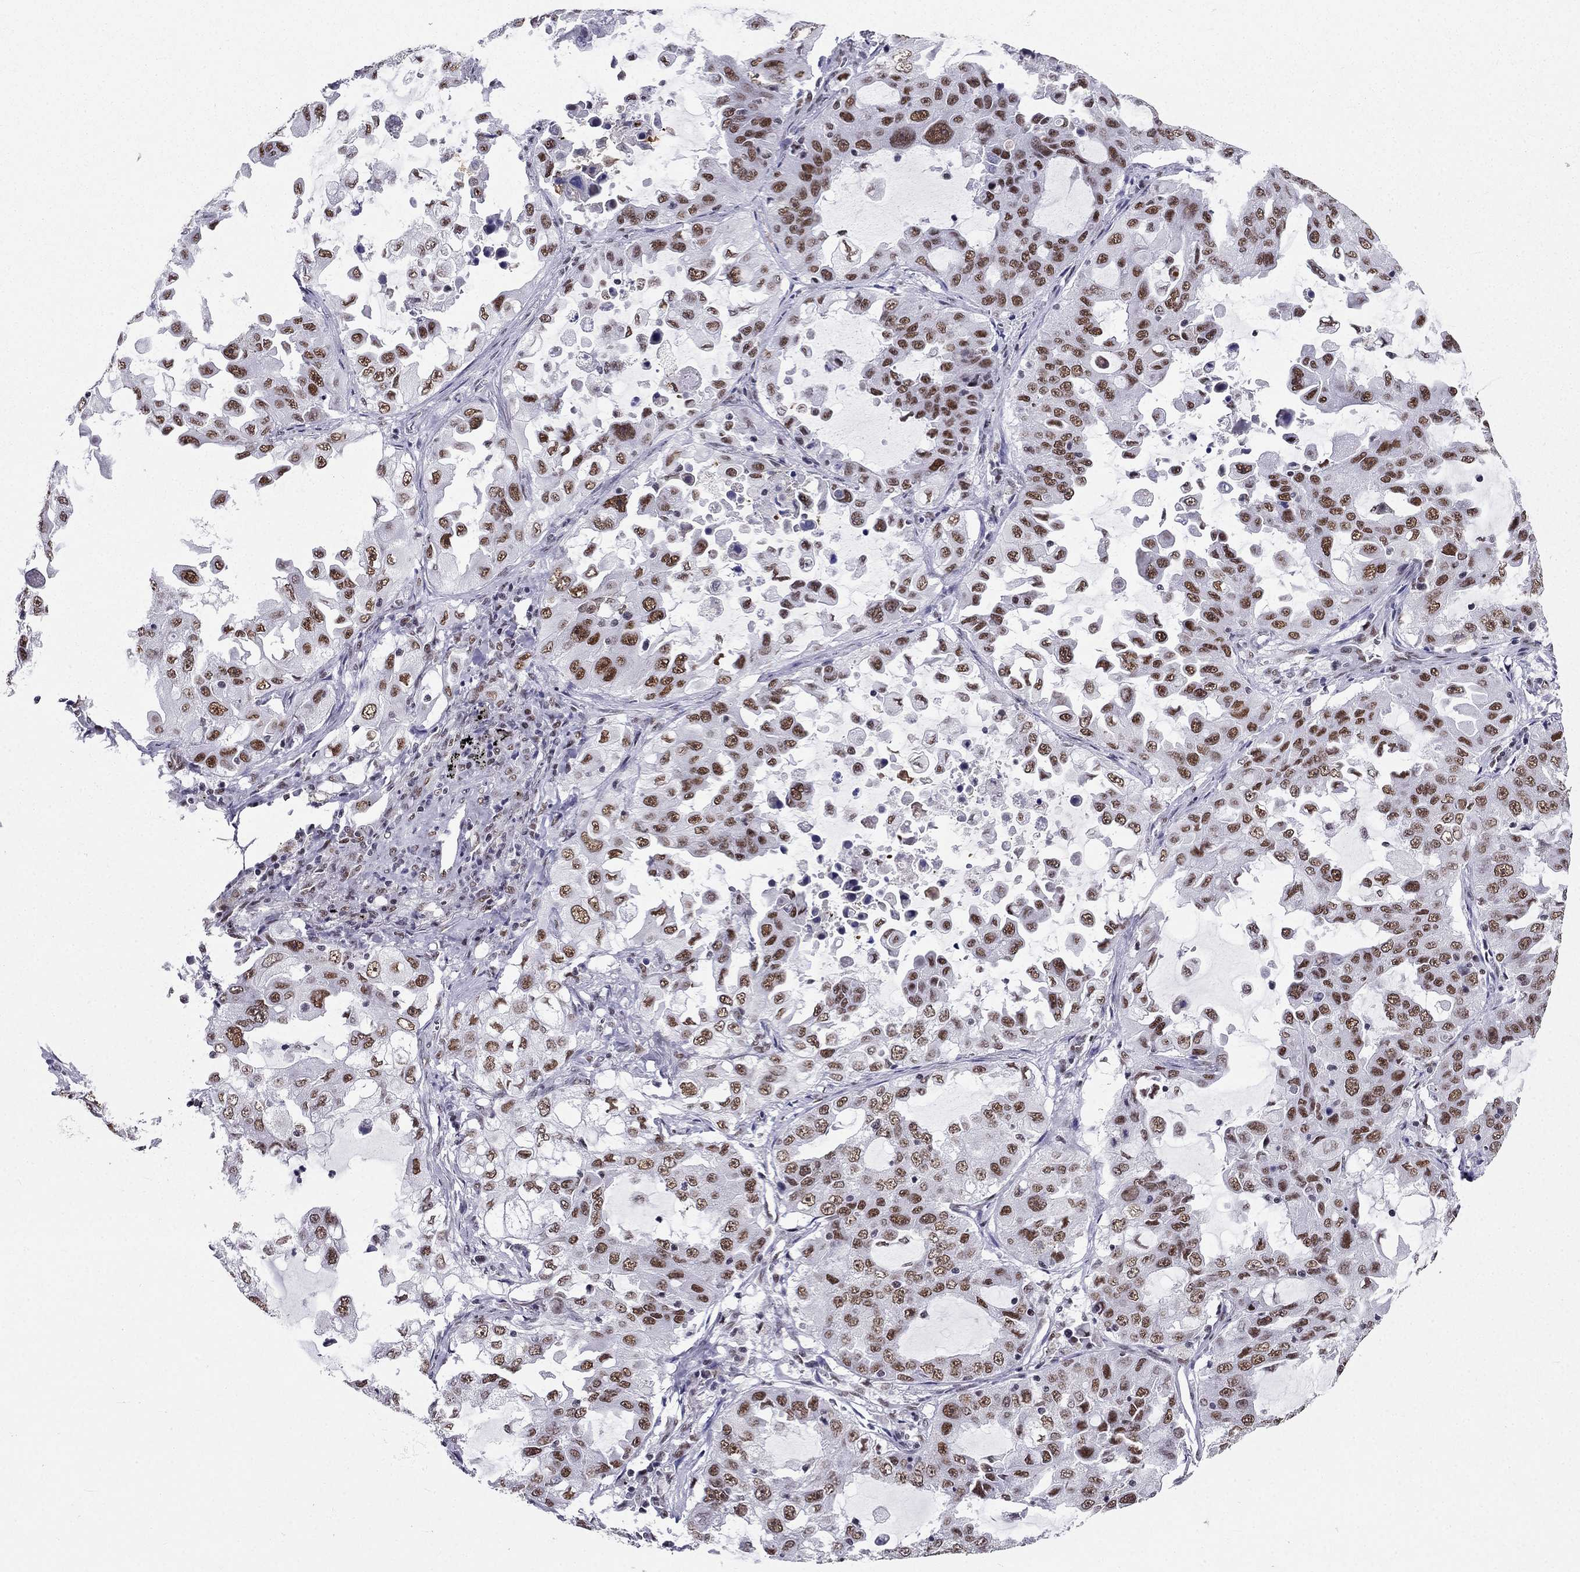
{"staining": {"intensity": "moderate", "quantity": ">75%", "location": "nuclear"}, "tissue": "lung cancer", "cell_type": "Tumor cells", "image_type": "cancer", "snomed": [{"axis": "morphology", "description": "Adenocarcinoma, NOS"}, {"axis": "topography", "description": "Lung"}], "caption": "Immunohistochemistry (IHC) (DAB) staining of lung adenocarcinoma demonstrates moderate nuclear protein positivity in approximately >75% of tumor cells.", "gene": "ZNF420", "patient": {"sex": "female", "age": 61}}